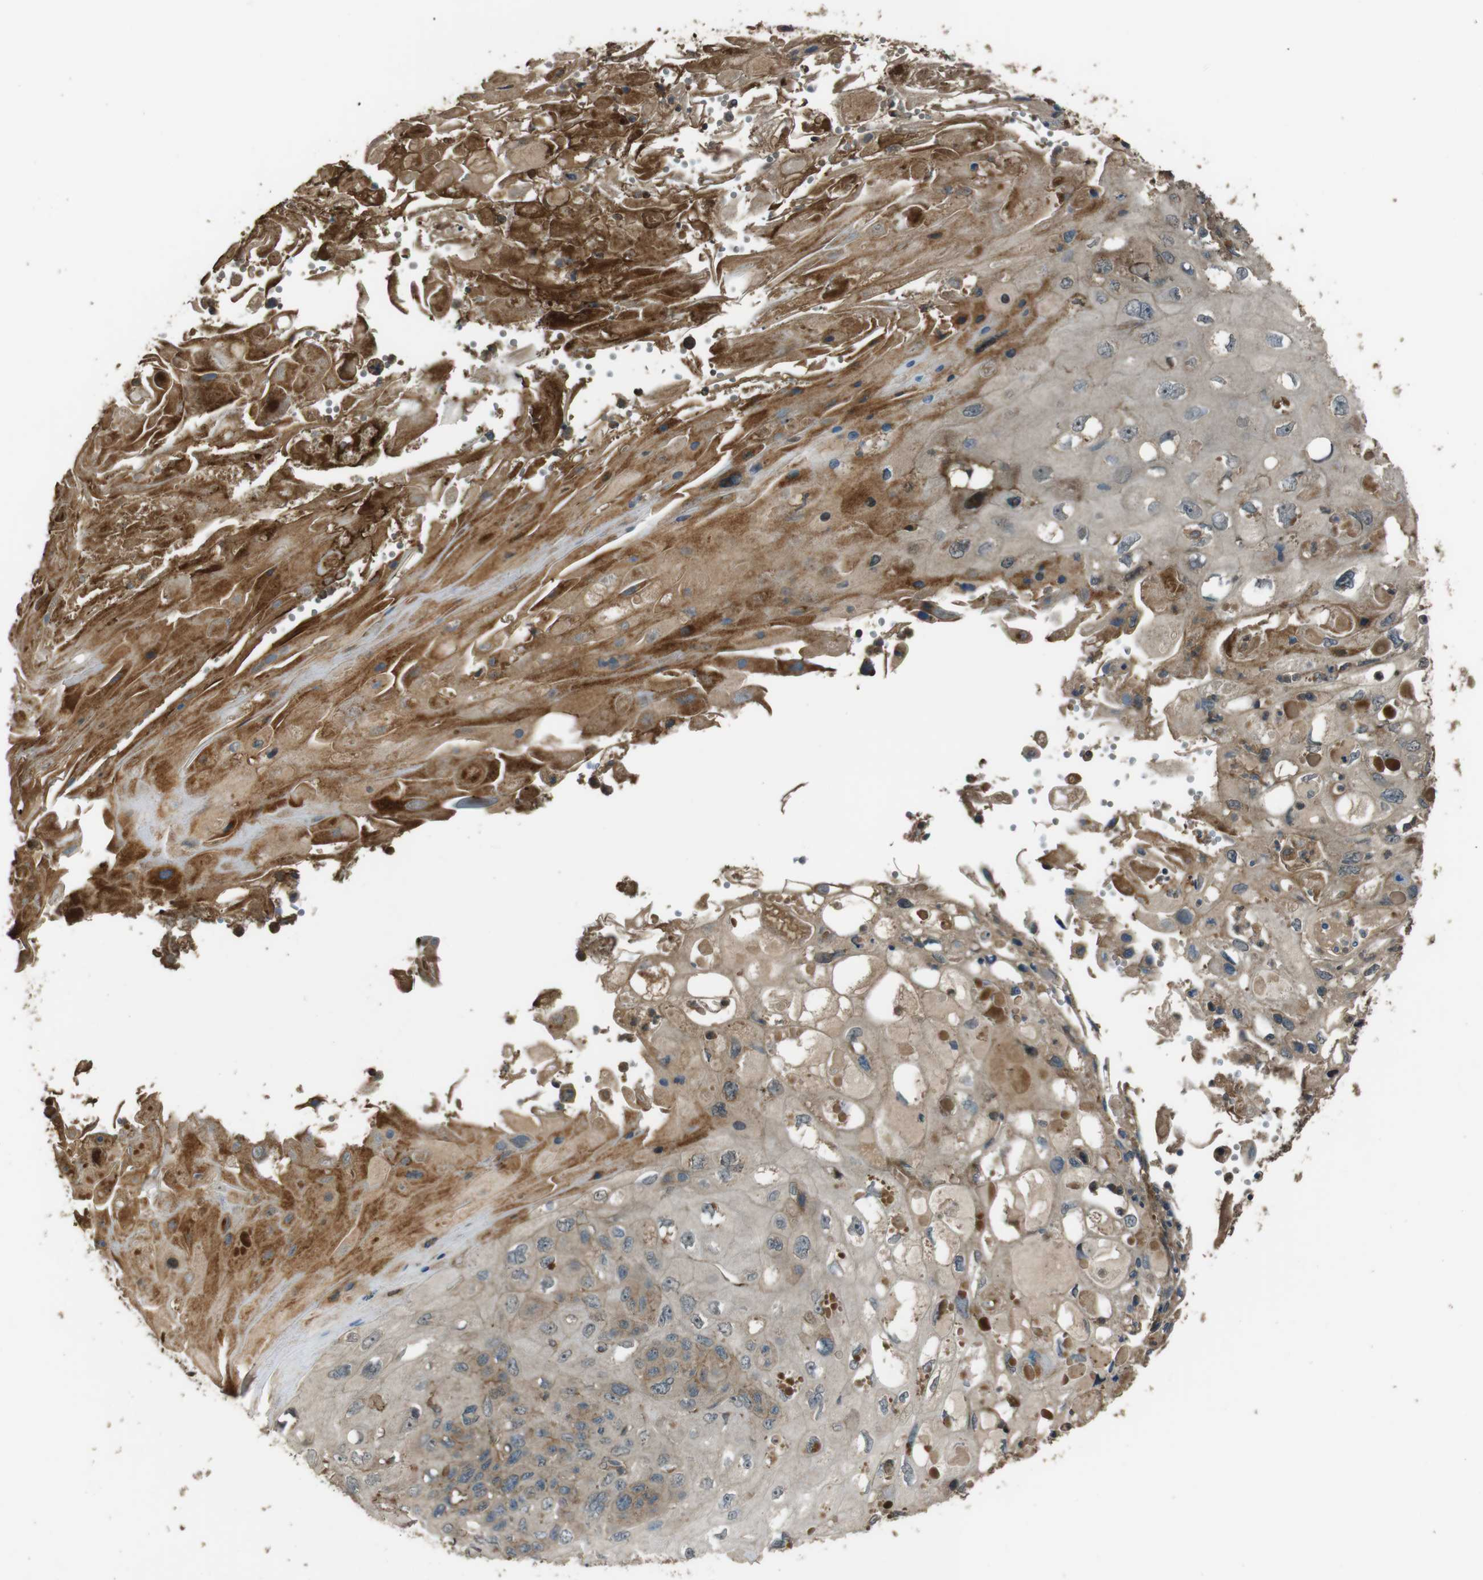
{"staining": {"intensity": "weak", "quantity": ">75%", "location": "cytoplasmic/membranous"}, "tissue": "cervical cancer", "cell_type": "Tumor cells", "image_type": "cancer", "snomed": [{"axis": "morphology", "description": "Squamous cell carcinoma, NOS"}, {"axis": "topography", "description": "Cervix"}], "caption": "A low amount of weak cytoplasmic/membranous expression is identified in about >75% of tumor cells in cervical squamous cell carcinoma tissue. (brown staining indicates protein expression, while blue staining denotes nuclei).", "gene": "MSRB3", "patient": {"sex": "female", "age": 70}}